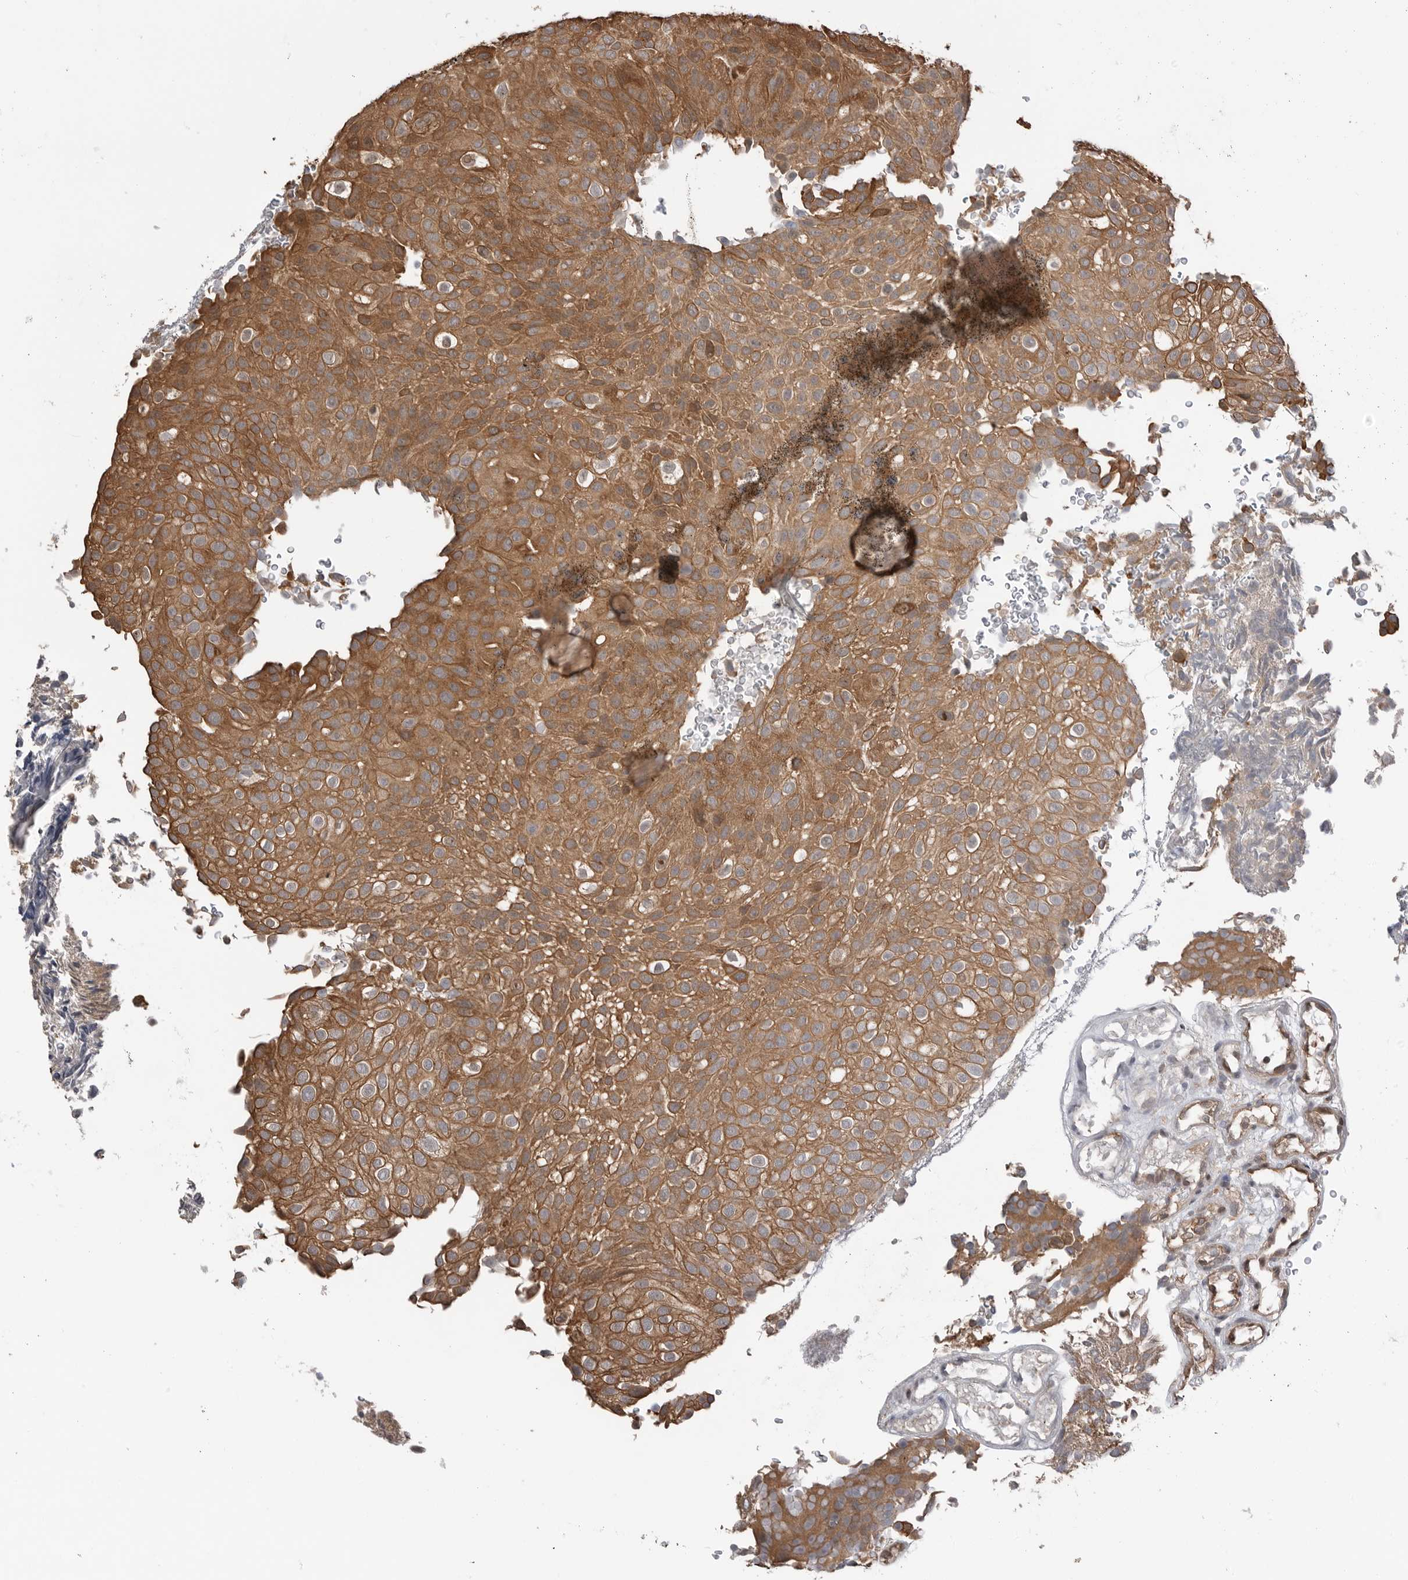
{"staining": {"intensity": "moderate", "quantity": ">75%", "location": "cytoplasmic/membranous"}, "tissue": "urothelial cancer", "cell_type": "Tumor cells", "image_type": "cancer", "snomed": [{"axis": "morphology", "description": "Urothelial carcinoma, Low grade"}, {"axis": "topography", "description": "Urinary bladder"}], "caption": "Human urothelial cancer stained with a brown dye shows moderate cytoplasmic/membranous positive expression in approximately >75% of tumor cells.", "gene": "PEAK1", "patient": {"sex": "male", "age": 78}}